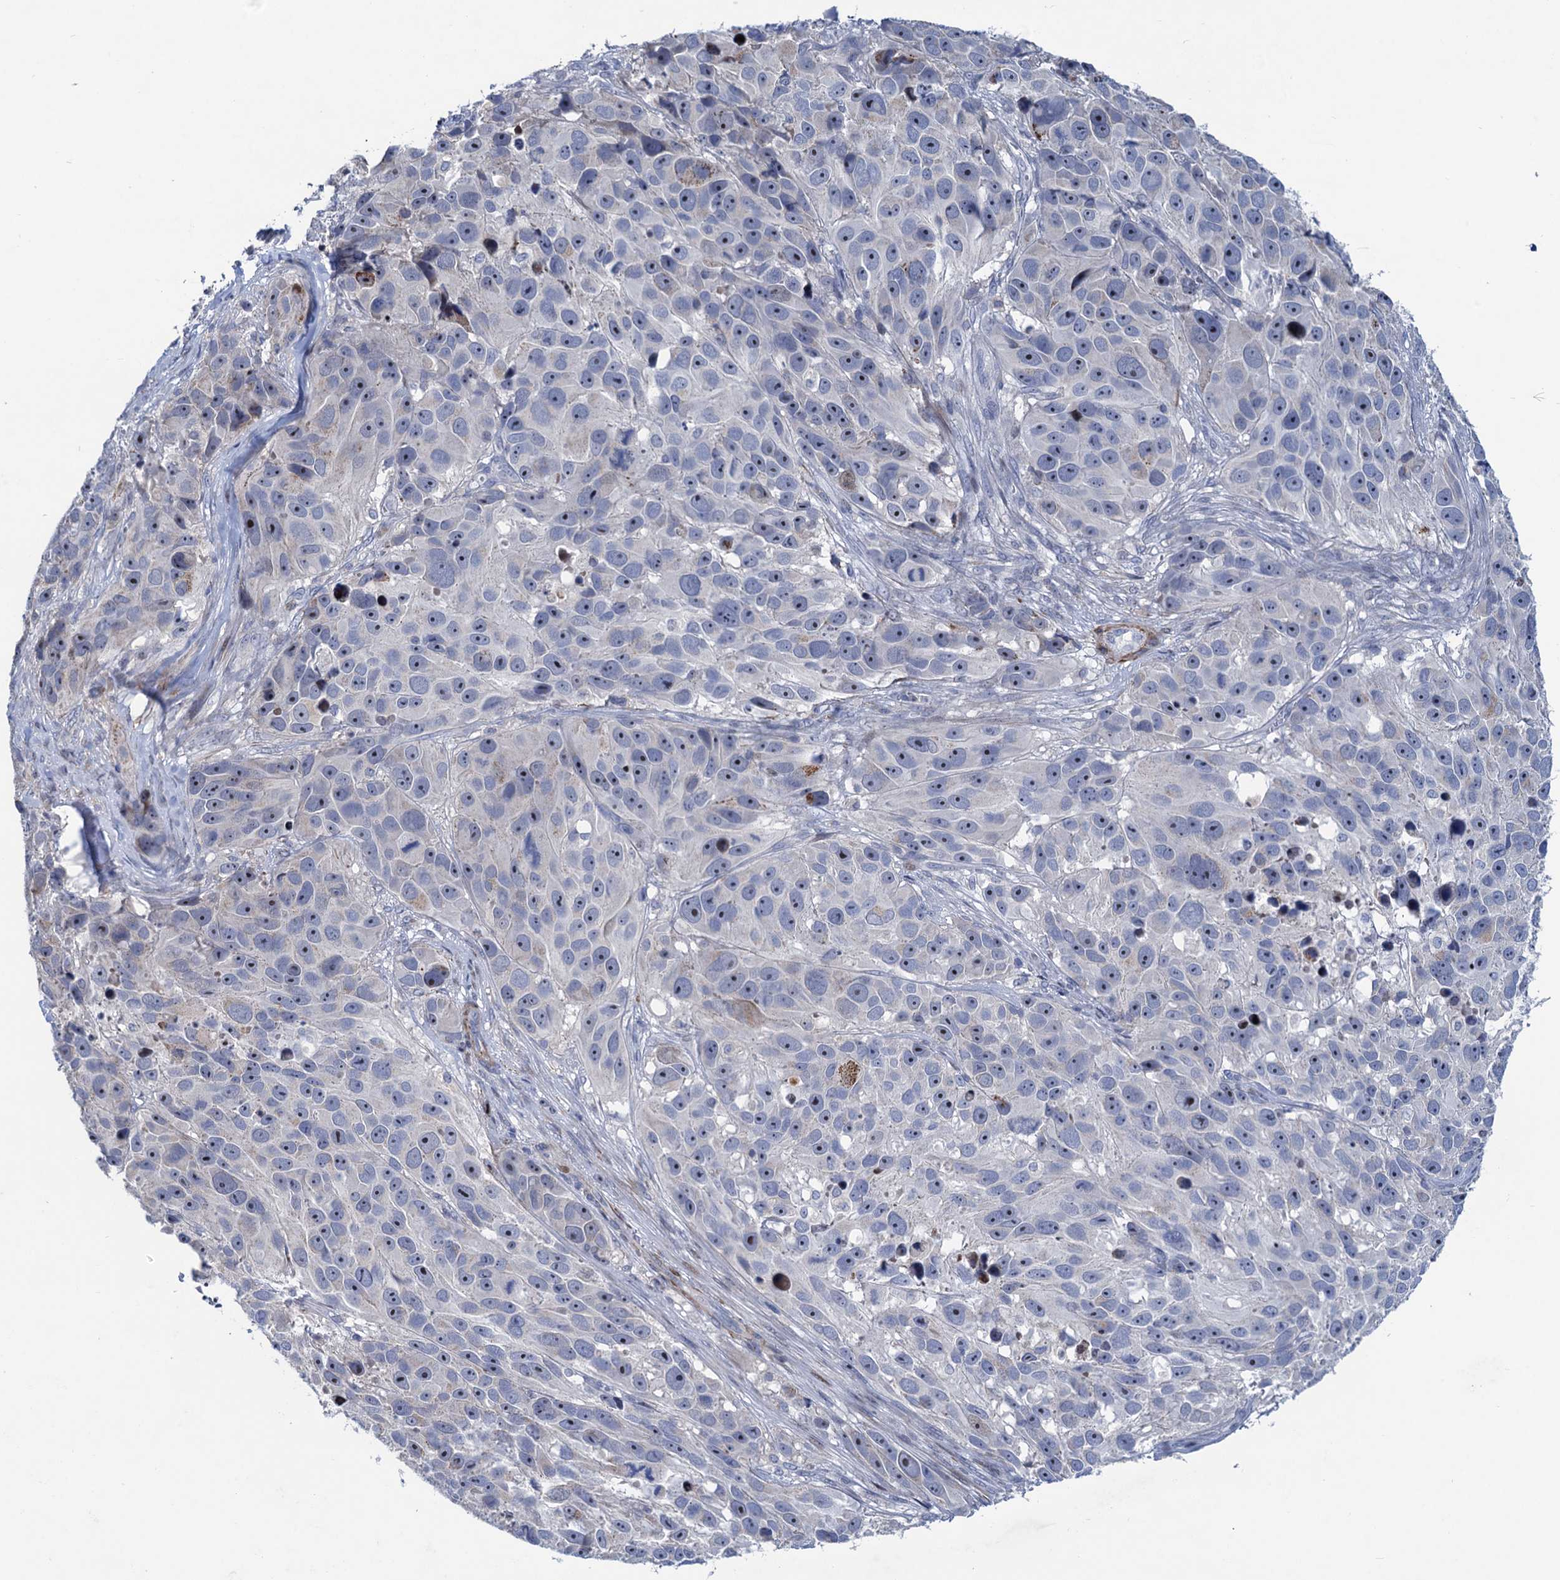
{"staining": {"intensity": "negative", "quantity": "none", "location": "none"}, "tissue": "melanoma", "cell_type": "Tumor cells", "image_type": "cancer", "snomed": [{"axis": "morphology", "description": "Malignant melanoma, NOS"}, {"axis": "topography", "description": "Skin"}], "caption": "Tumor cells are negative for protein expression in human melanoma.", "gene": "ESYT3", "patient": {"sex": "male", "age": 84}}